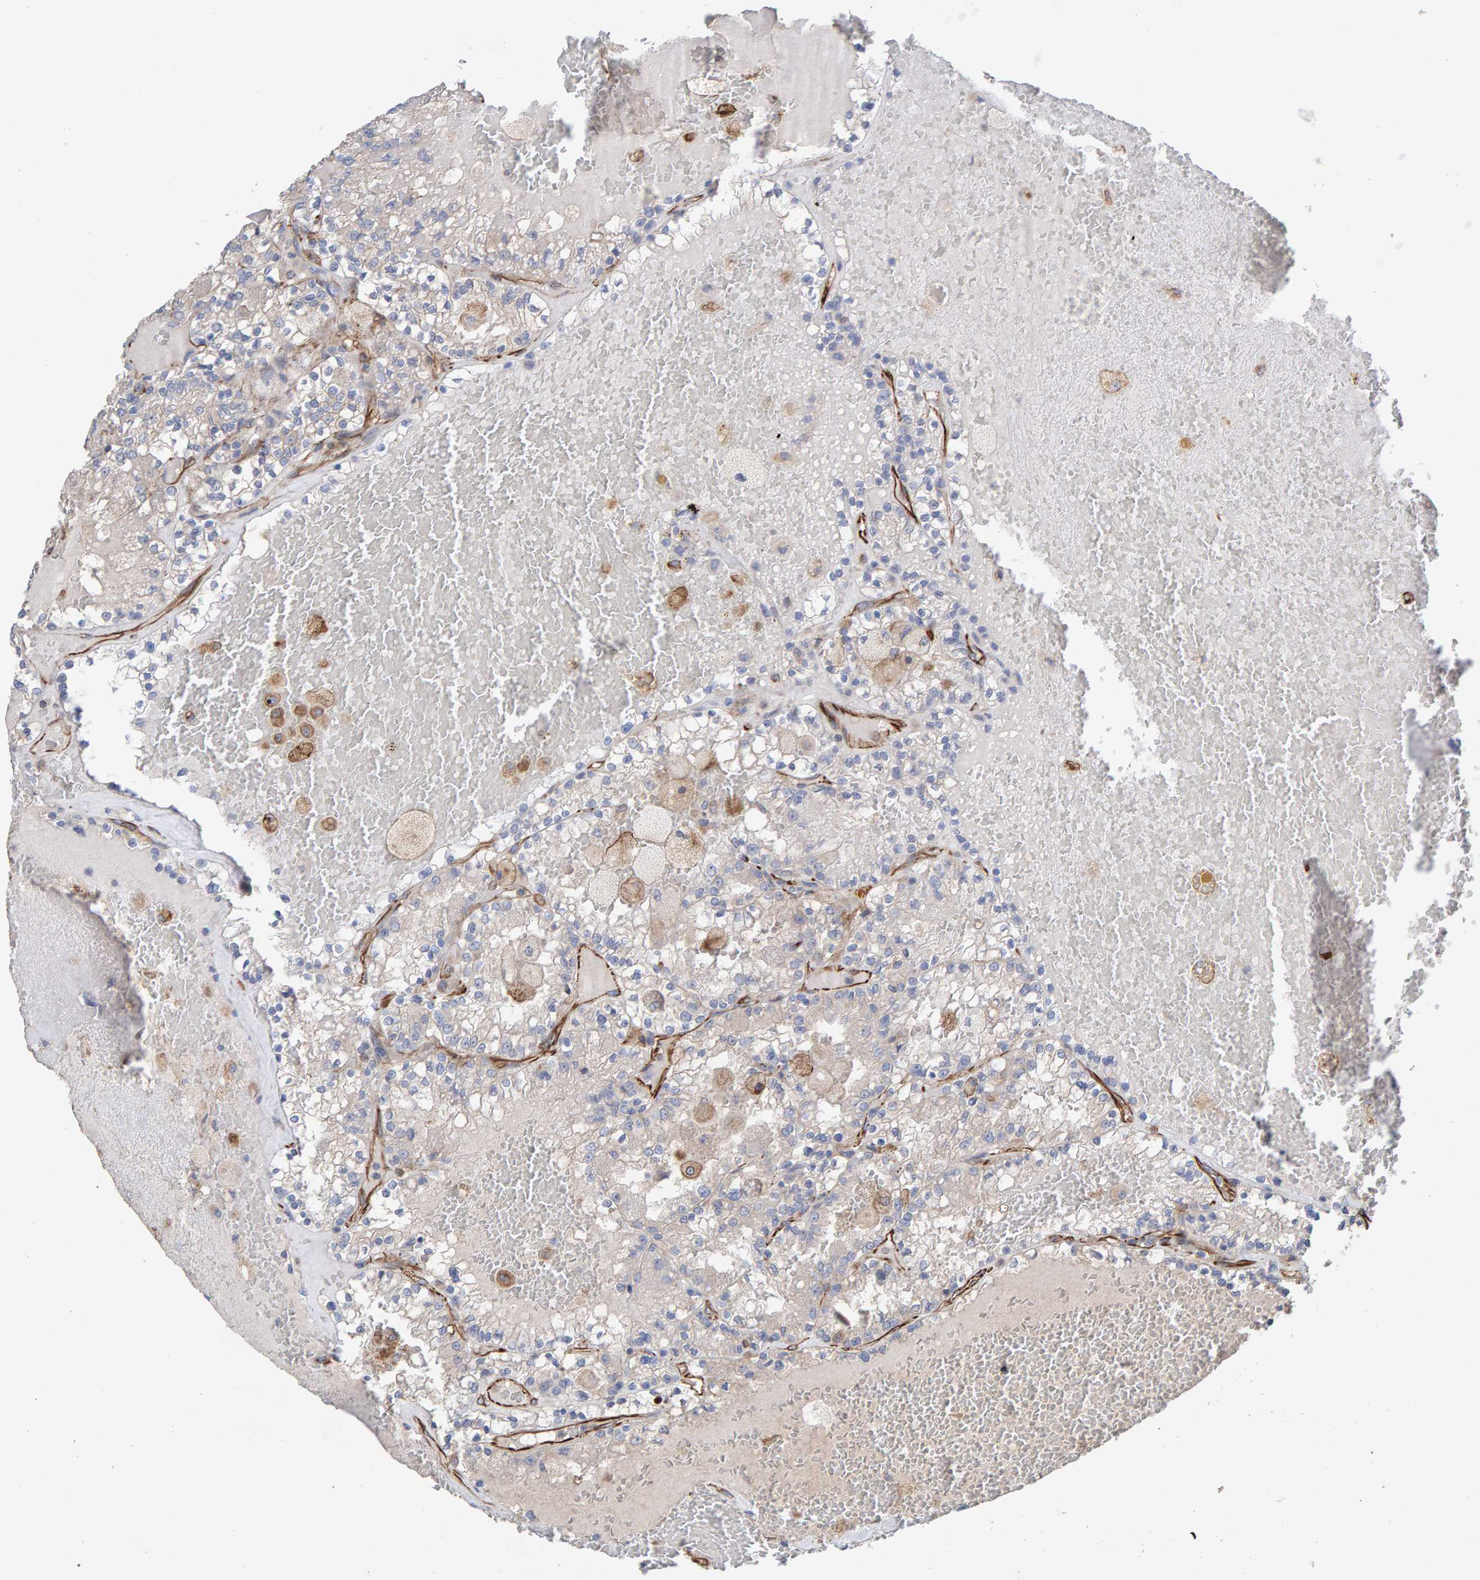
{"staining": {"intensity": "weak", "quantity": "<25%", "location": "cytoplasmic/membranous"}, "tissue": "renal cancer", "cell_type": "Tumor cells", "image_type": "cancer", "snomed": [{"axis": "morphology", "description": "Adenocarcinoma, NOS"}, {"axis": "topography", "description": "Kidney"}], "caption": "There is no significant positivity in tumor cells of renal cancer (adenocarcinoma). Brightfield microscopy of immunohistochemistry stained with DAB (3,3'-diaminobenzidine) (brown) and hematoxylin (blue), captured at high magnification.", "gene": "ZNF347", "patient": {"sex": "female", "age": 56}}